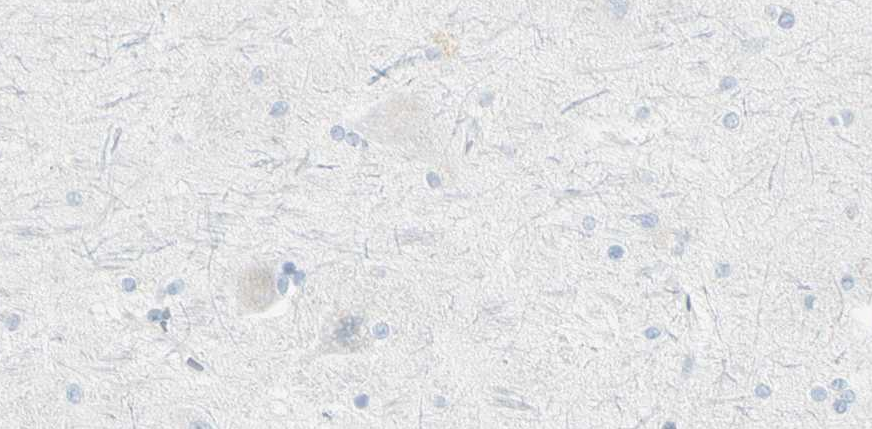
{"staining": {"intensity": "negative", "quantity": "none", "location": "none"}, "tissue": "hippocampus", "cell_type": "Glial cells", "image_type": "normal", "snomed": [{"axis": "morphology", "description": "Normal tissue, NOS"}, {"axis": "topography", "description": "Hippocampus"}], "caption": "The immunohistochemistry histopathology image has no significant expression in glial cells of hippocampus.", "gene": "PIP", "patient": {"sex": "female", "age": 19}}